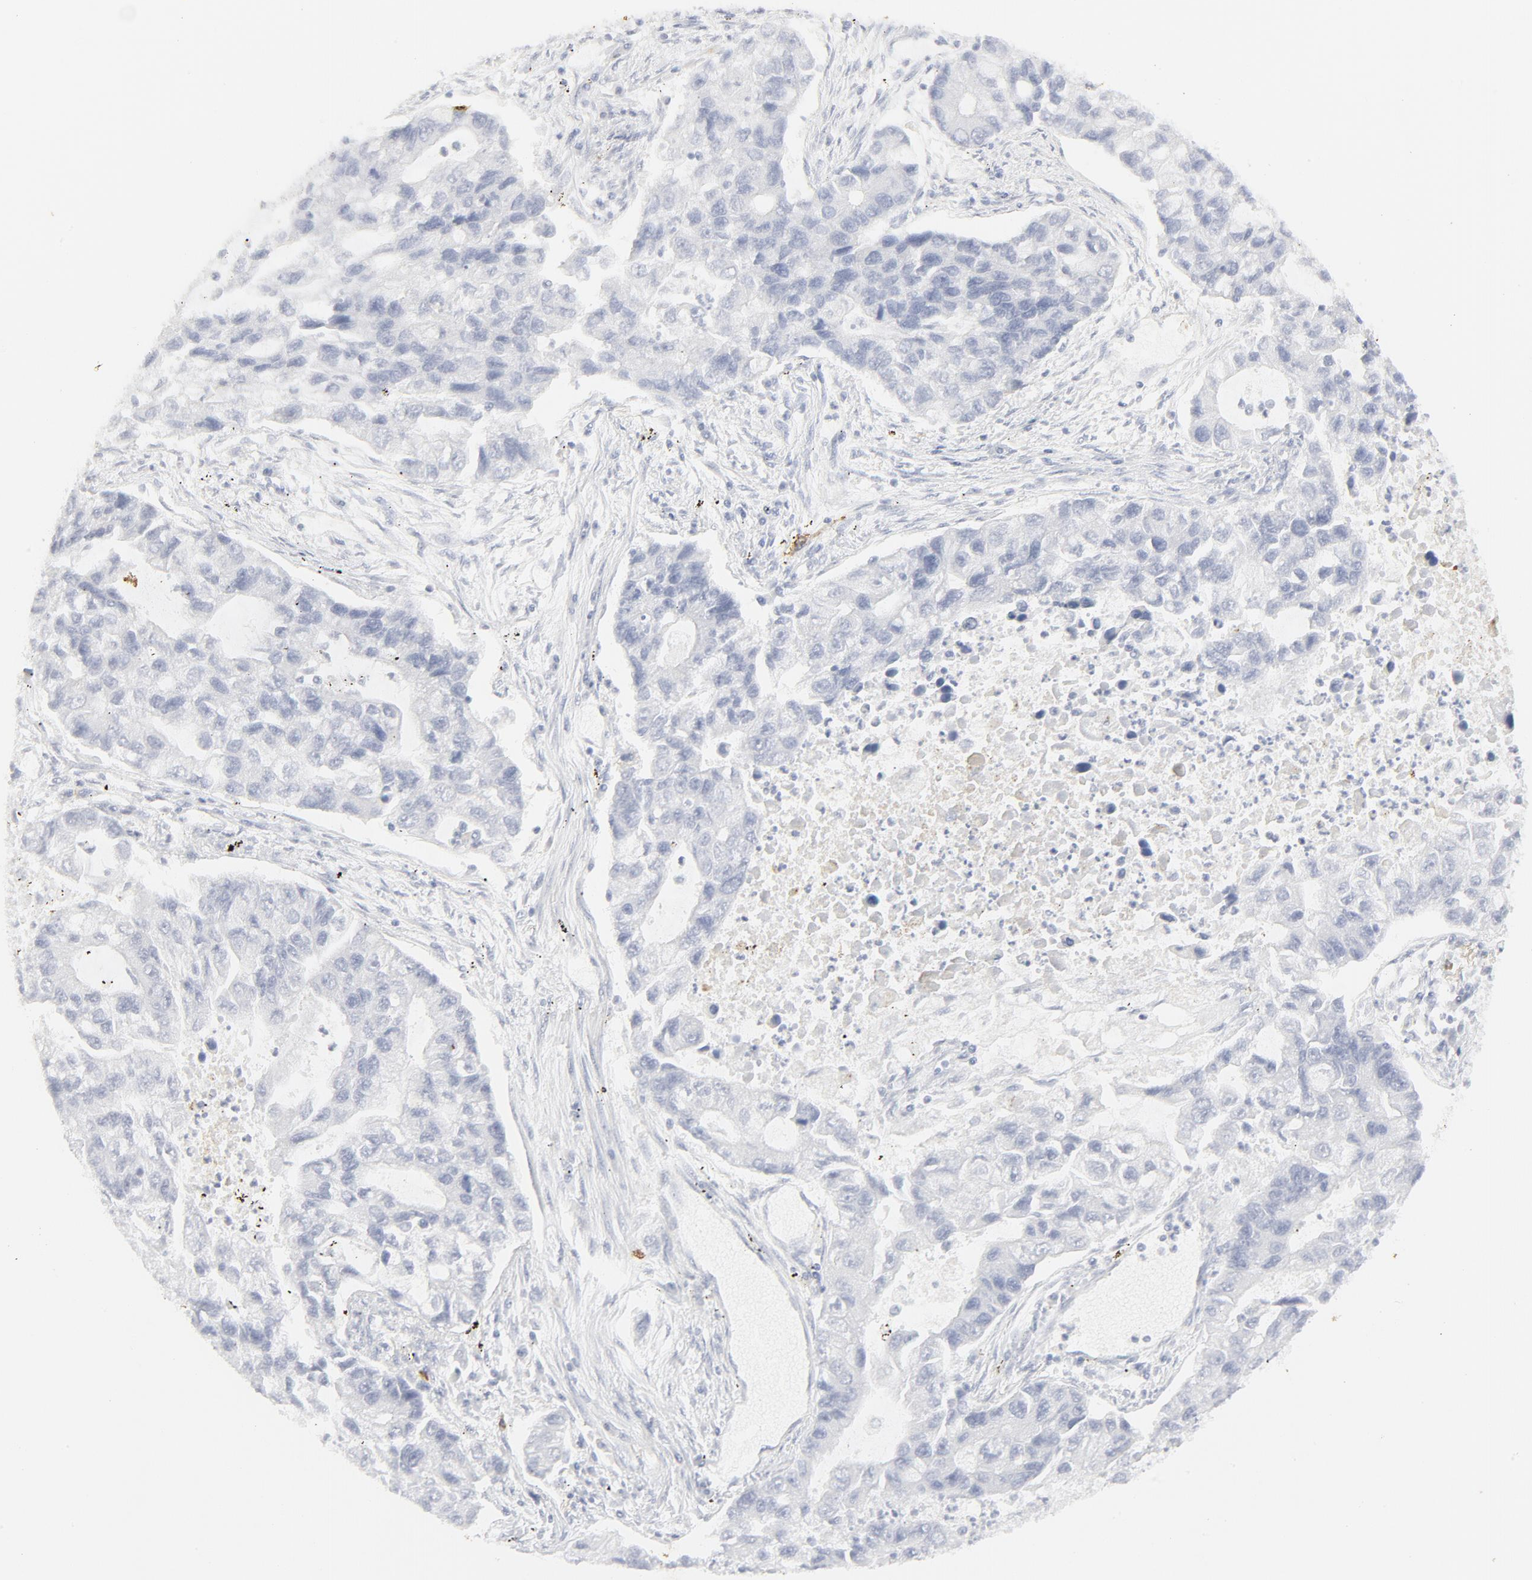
{"staining": {"intensity": "negative", "quantity": "none", "location": "none"}, "tissue": "lung cancer", "cell_type": "Tumor cells", "image_type": "cancer", "snomed": [{"axis": "morphology", "description": "Adenocarcinoma, NOS"}, {"axis": "topography", "description": "Lung"}], "caption": "The photomicrograph displays no staining of tumor cells in lung cancer (adenocarcinoma).", "gene": "CCR7", "patient": {"sex": "female", "age": 51}}